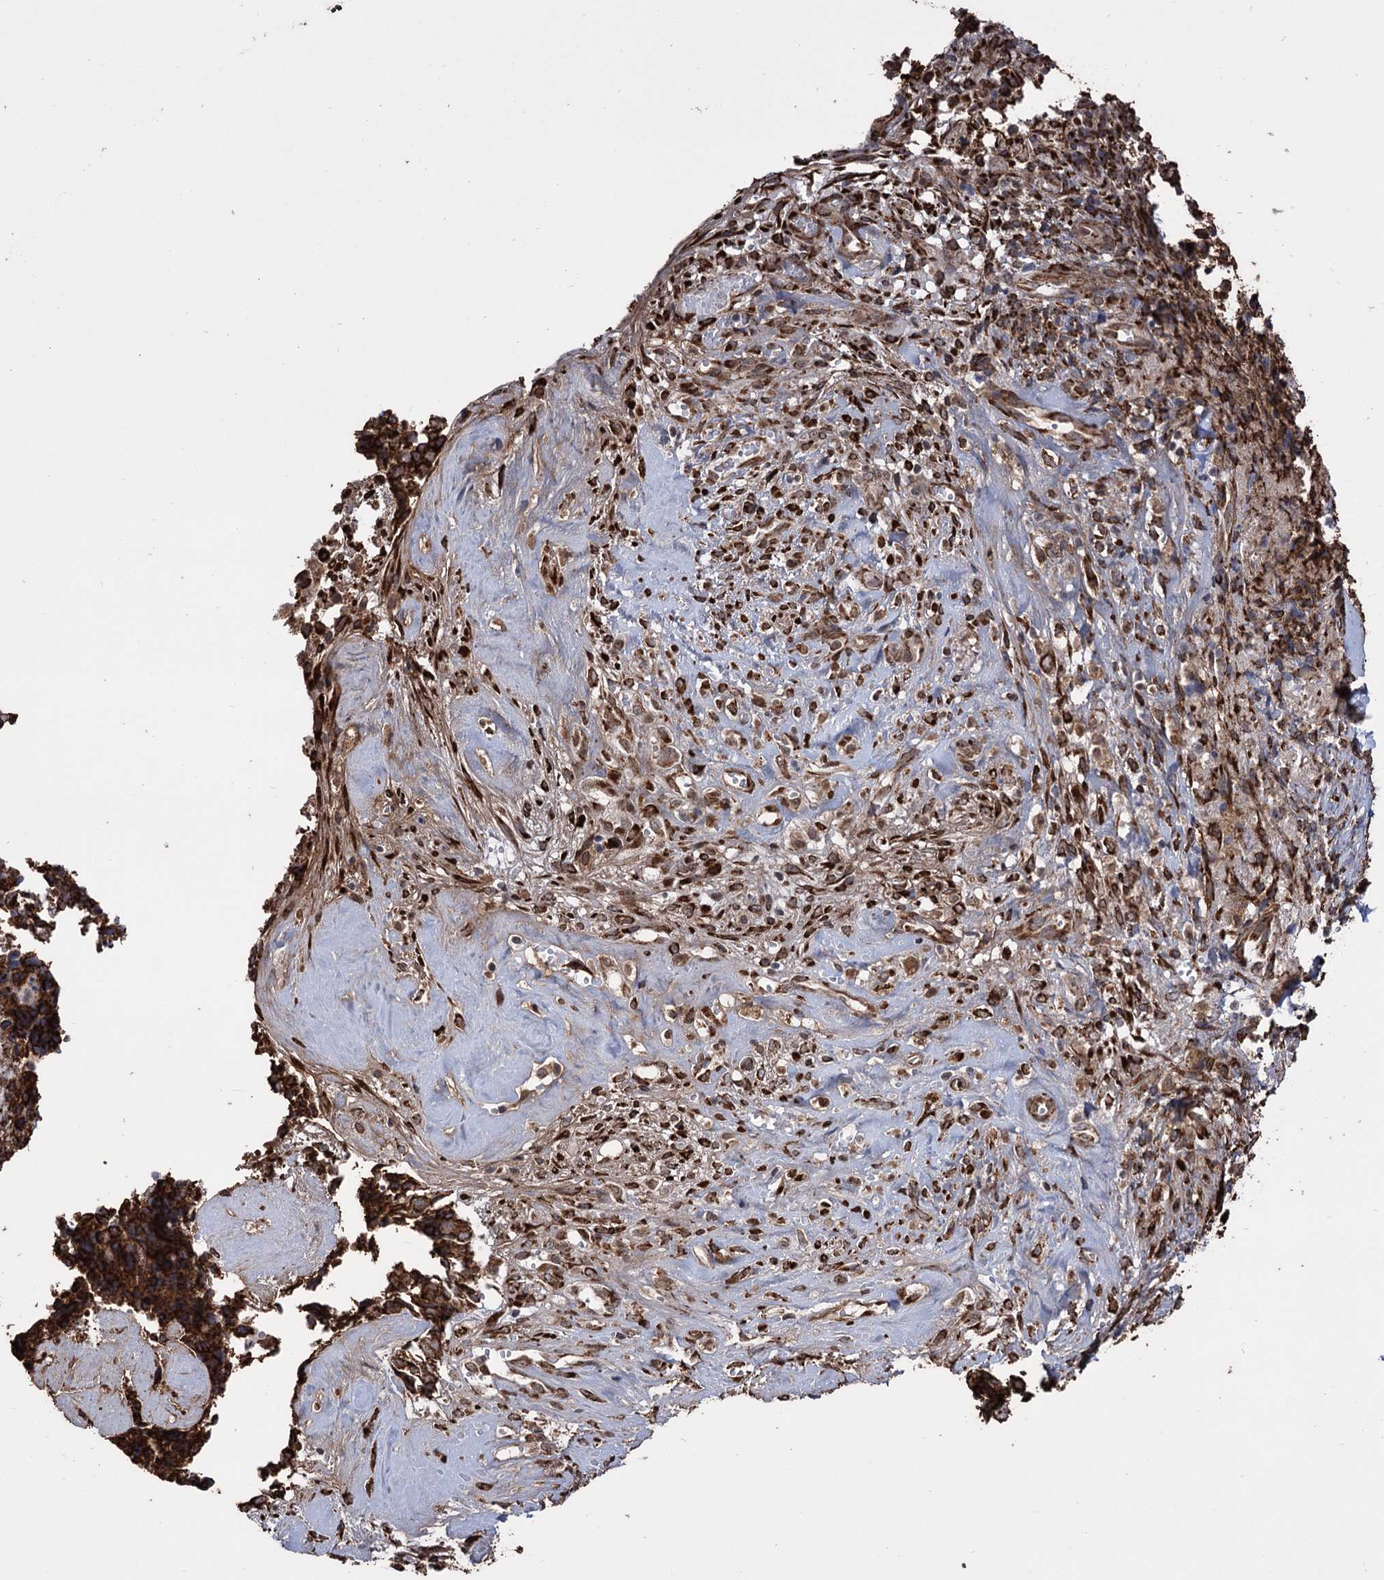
{"staining": {"intensity": "moderate", "quantity": ">75%", "location": "cytoplasmic/membranous"}, "tissue": "cervical cancer", "cell_type": "Tumor cells", "image_type": "cancer", "snomed": [{"axis": "morphology", "description": "Squamous cell carcinoma, NOS"}, {"axis": "topography", "description": "Cervix"}], "caption": "Cervical cancer (squamous cell carcinoma) tissue exhibits moderate cytoplasmic/membranous expression in approximately >75% of tumor cells", "gene": "CDAN1", "patient": {"sex": "female", "age": 63}}